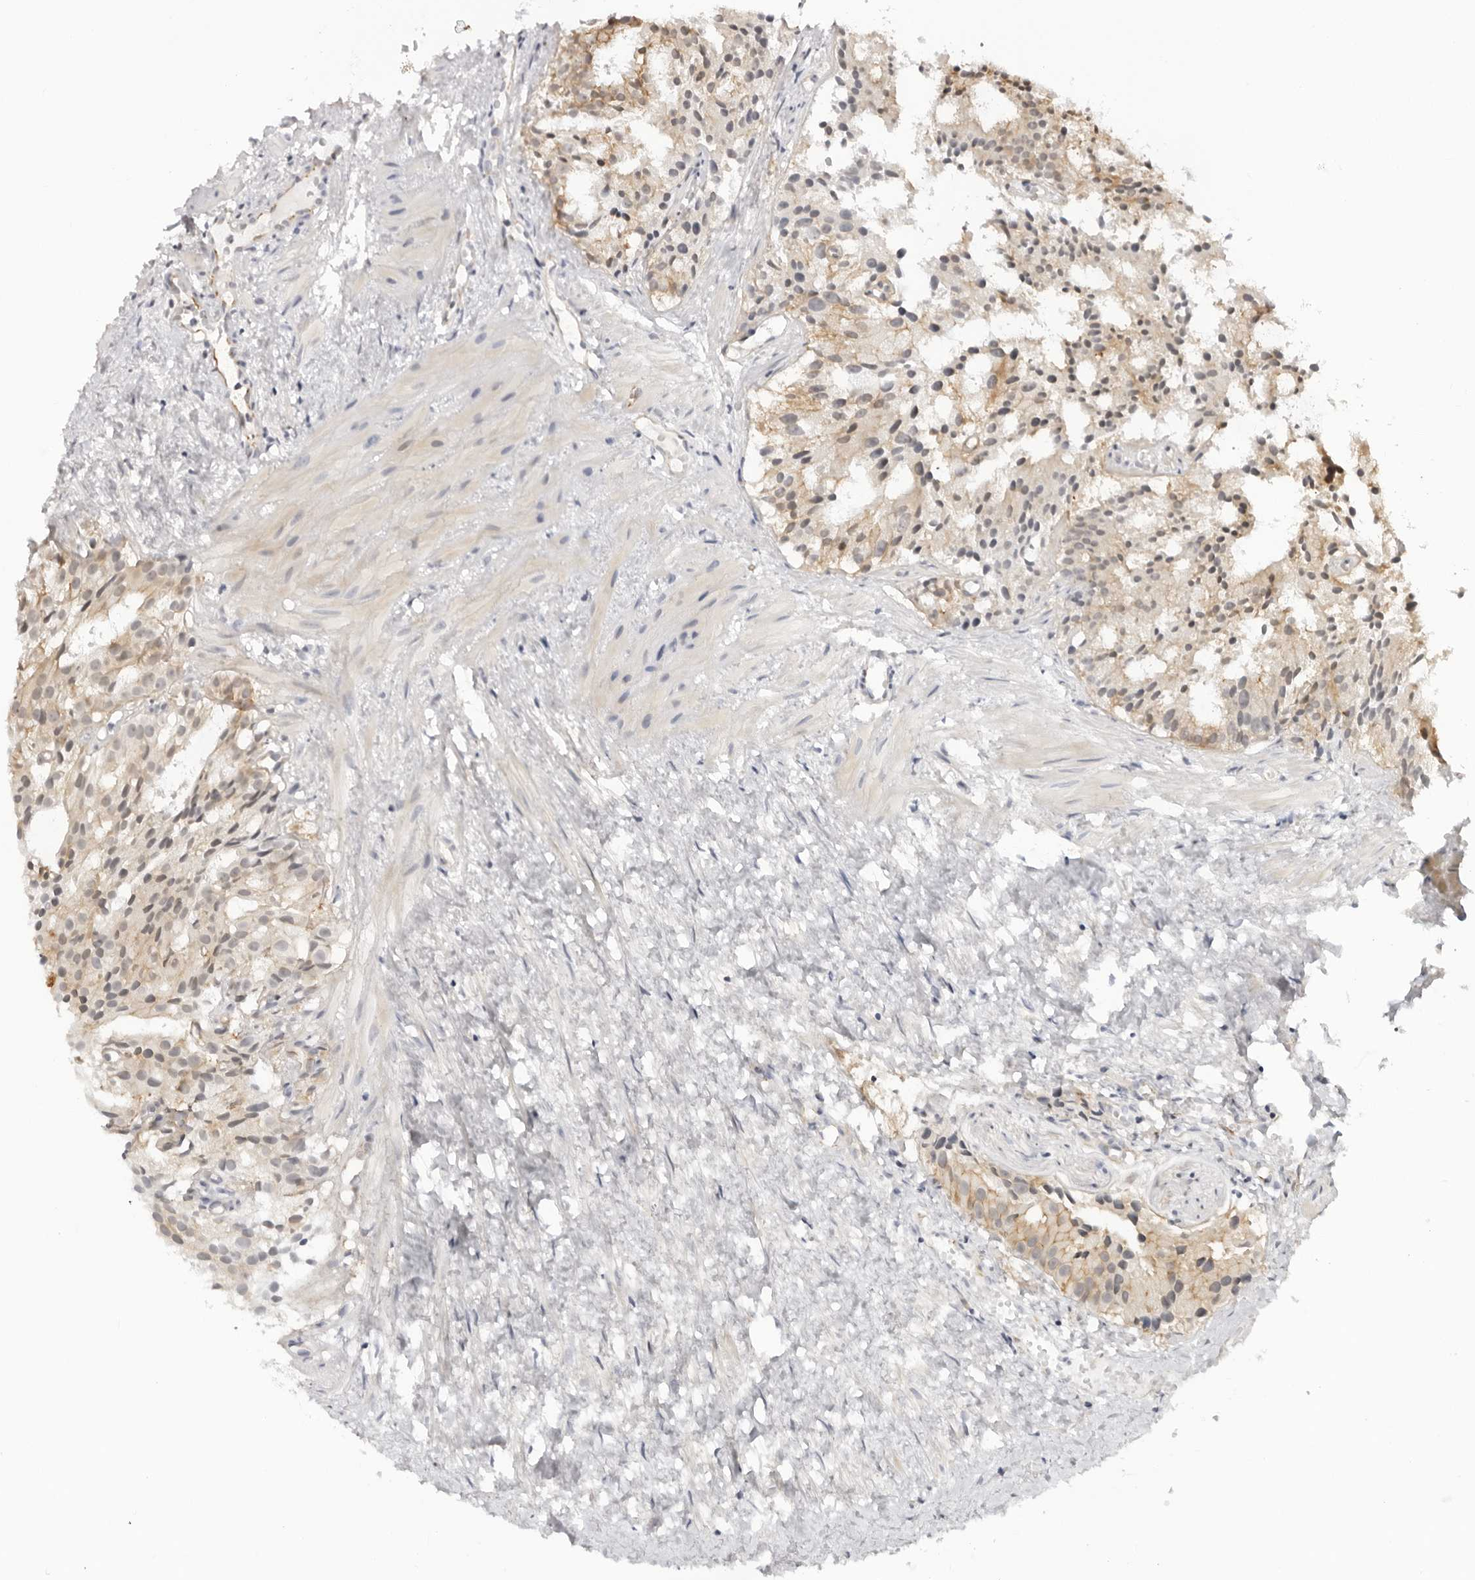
{"staining": {"intensity": "moderate", "quantity": "25%-75%", "location": "cytoplasmic/membranous"}, "tissue": "prostate cancer", "cell_type": "Tumor cells", "image_type": "cancer", "snomed": [{"axis": "morphology", "description": "Adenocarcinoma, Low grade"}, {"axis": "topography", "description": "Prostate"}], "caption": "This micrograph reveals IHC staining of human low-grade adenocarcinoma (prostate), with medium moderate cytoplasmic/membranous positivity in approximately 25%-75% of tumor cells.", "gene": "TRAPPC3", "patient": {"sex": "male", "age": 88}}